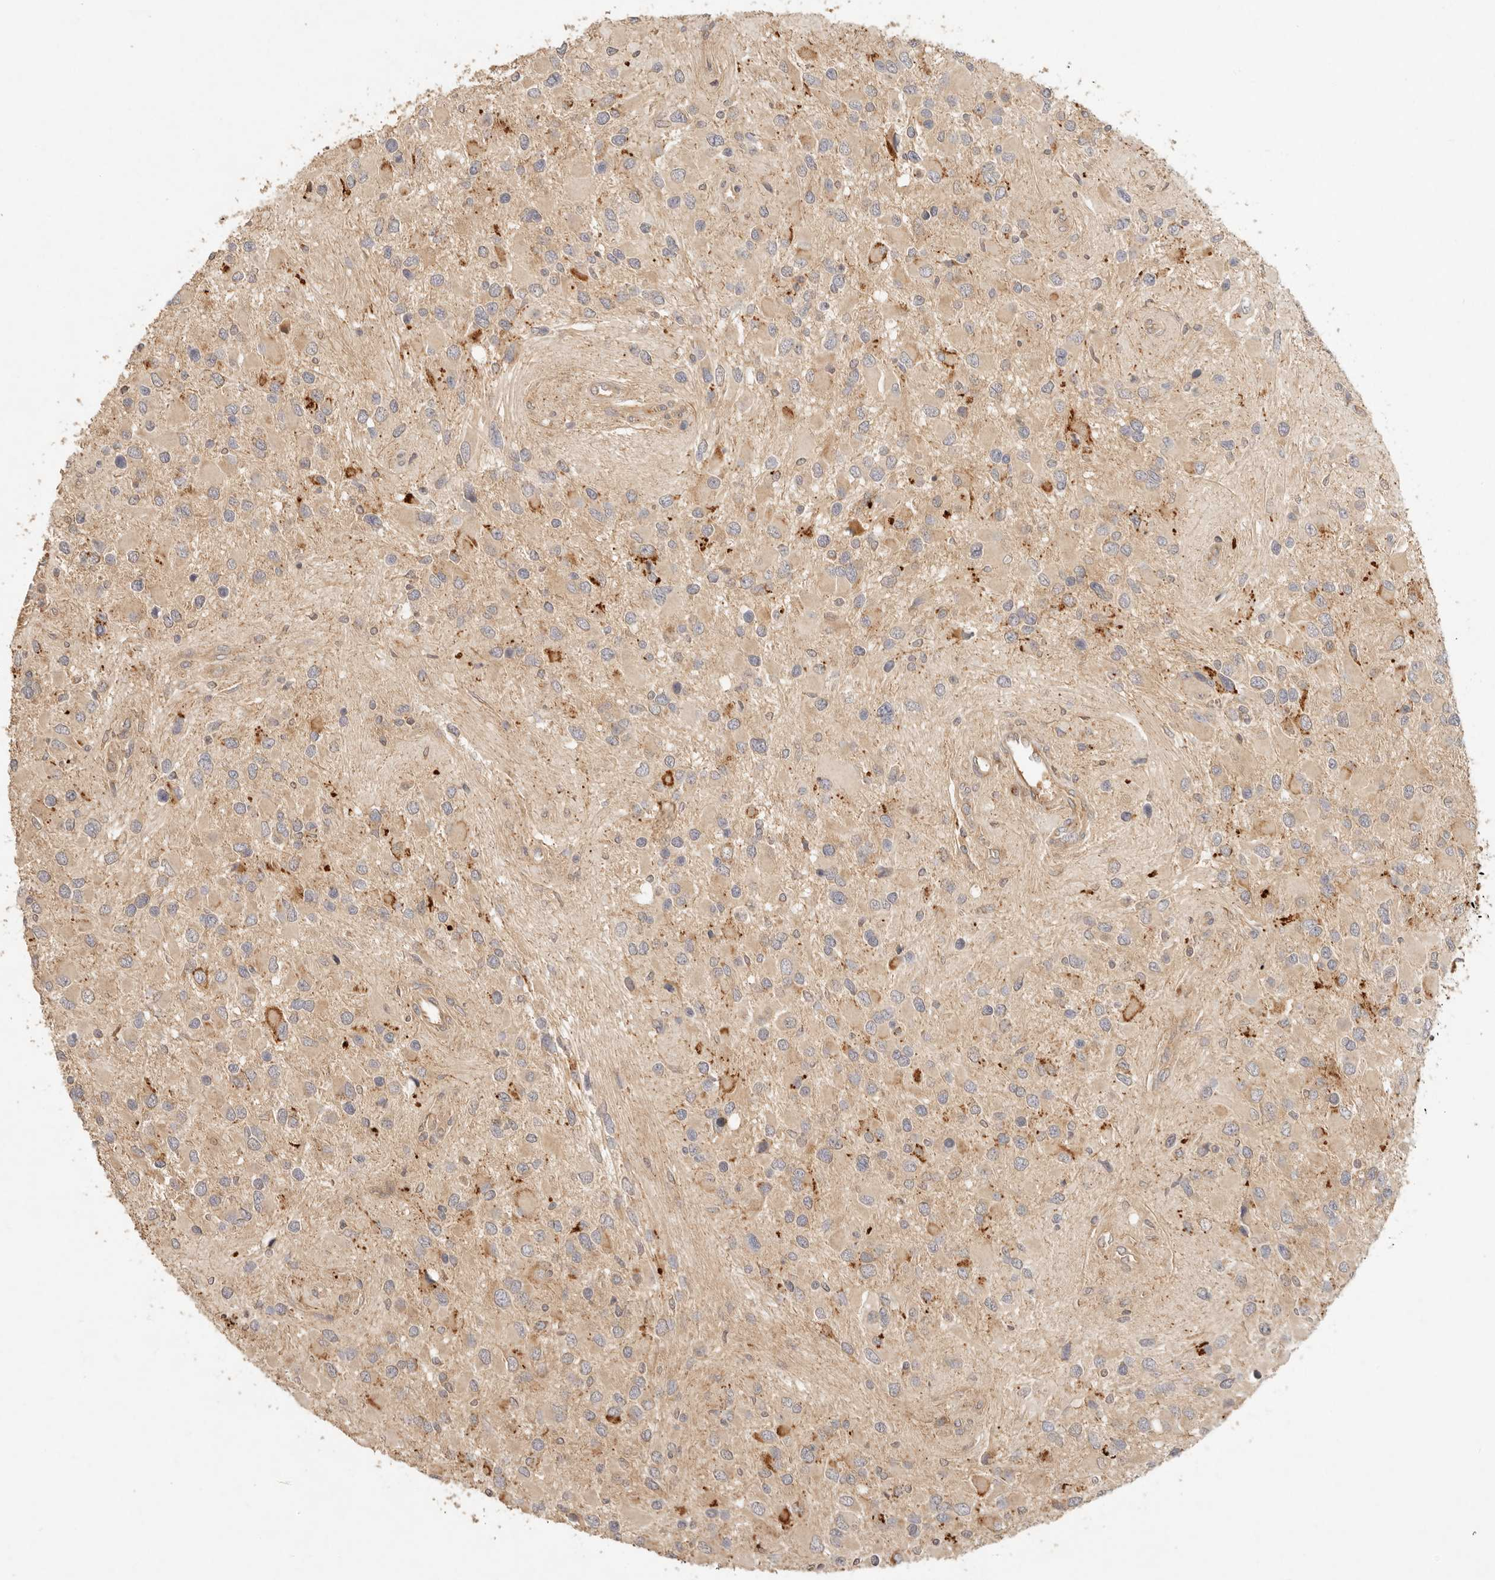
{"staining": {"intensity": "weak", "quantity": ">75%", "location": "cytoplasmic/membranous"}, "tissue": "glioma", "cell_type": "Tumor cells", "image_type": "cancer", "snomed": [{"axis": "morphology", "description": "Glioma, malignant, High grade"}, {"axis": "topography", "description": "Brain"}], "caption": "This photomicrograph displays immunohistochemistry staining of human glioma, with low weak cytoplasmic/membranous staining in about >75% of tumor cells.", "gene": "HECTD3", "patient": {"sex": "male", "age": 53}}